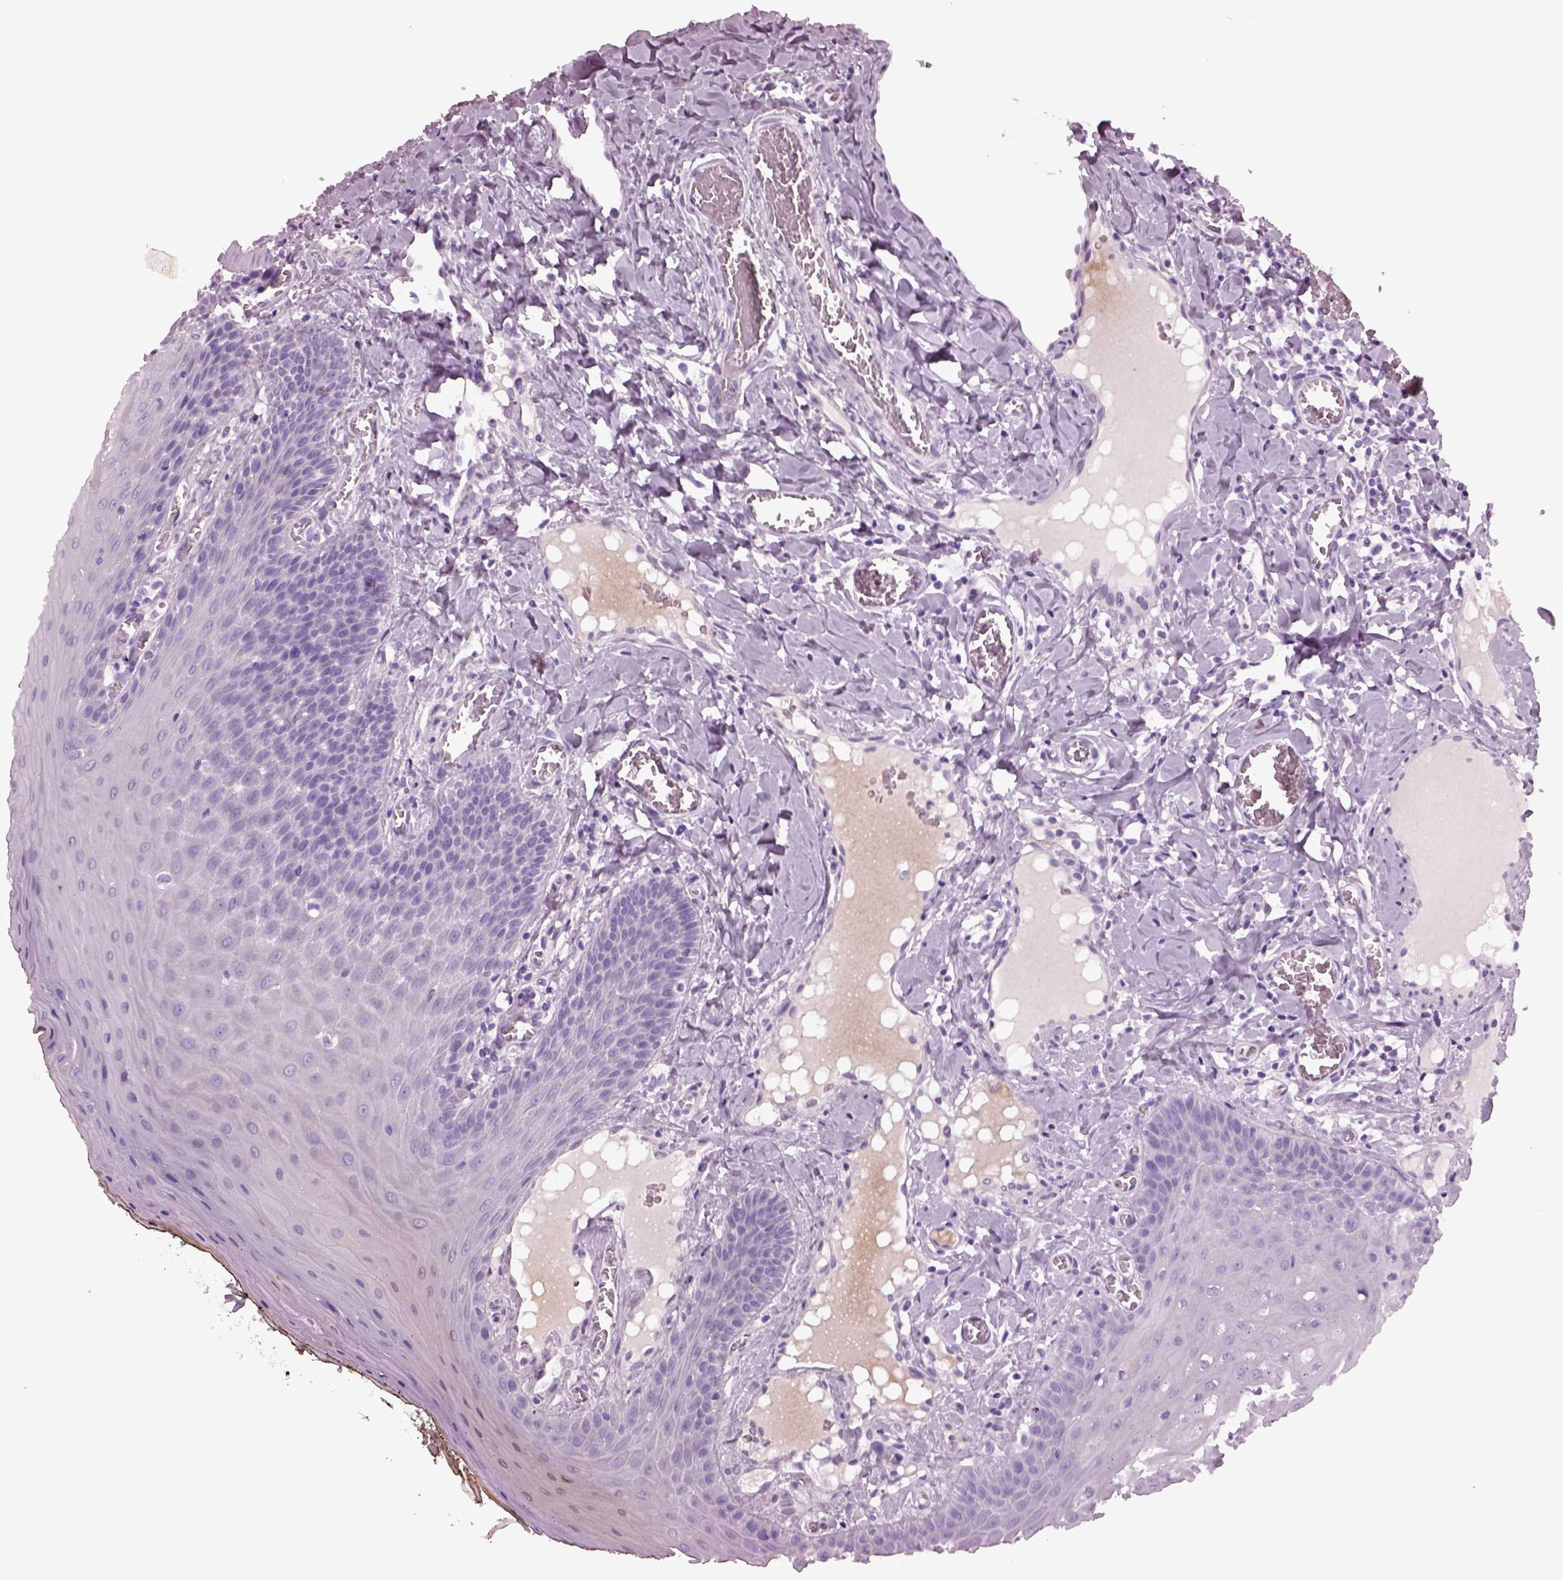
{"staining": {"intensity": "negative", "quantity": "none", "location": "none"}, "tissue": "oral mucosa", "cell_type": "Squamous epithelial cells", "image_type": "normal", "snomed": [{"axis": "morphology", "description": "Normal tissue, NOS"}, {"axis": "topography", "description": "Oral tissue"}], "caption": "This is a micrograph of immunohistochemistry staining of normal oral mucosa, which shows no positivity in squamous epithelial cells. (DAB immunohistochemistry (IHC) with hematoxylin counter stain).", "gene": "KRTAP3", "patient": {"sex": "male", "age": 9}}